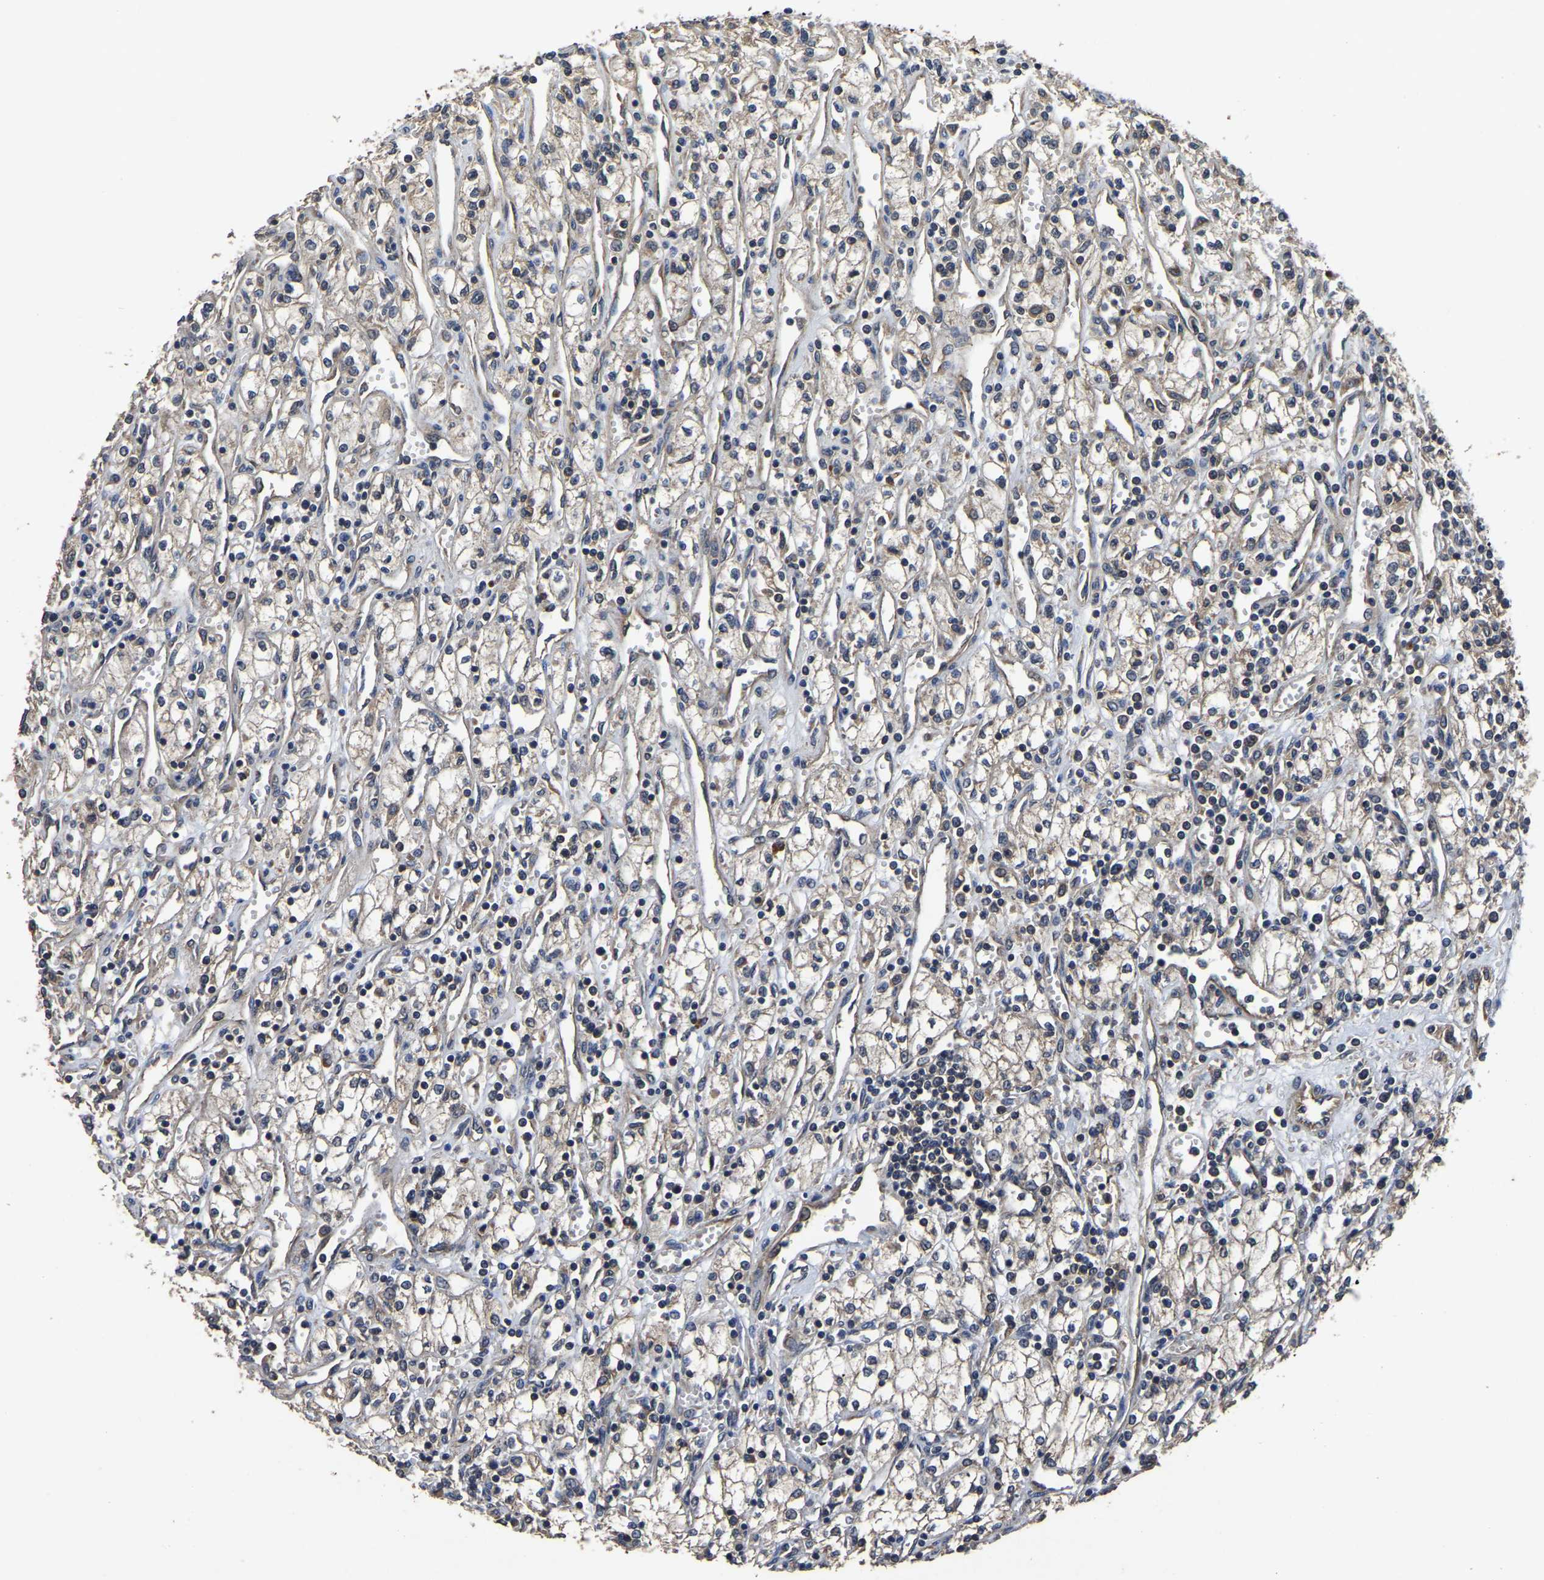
{"staining": {"intensity": "weak", "quantity": "25%-75%", "location": "cytoplasmic/membranous"}, "tissue": "renal cancer", "cell_type": "Tumor cells", "image_type": "cancer", "snomed": [{"axis": "morphology", "description": "Adenocarcinoma, NOS"}, {"axis": "topography", "description": "Kidney"}], "caption": "Immunohistochemical staining of human renal adenocarcinoma exhibits weak cytoplasmic/membranous protein positivity in approximately 25%-75% of tumor cells.", "gene": "CRYZL1", "patient": {"sex": "male", "age": 59}}